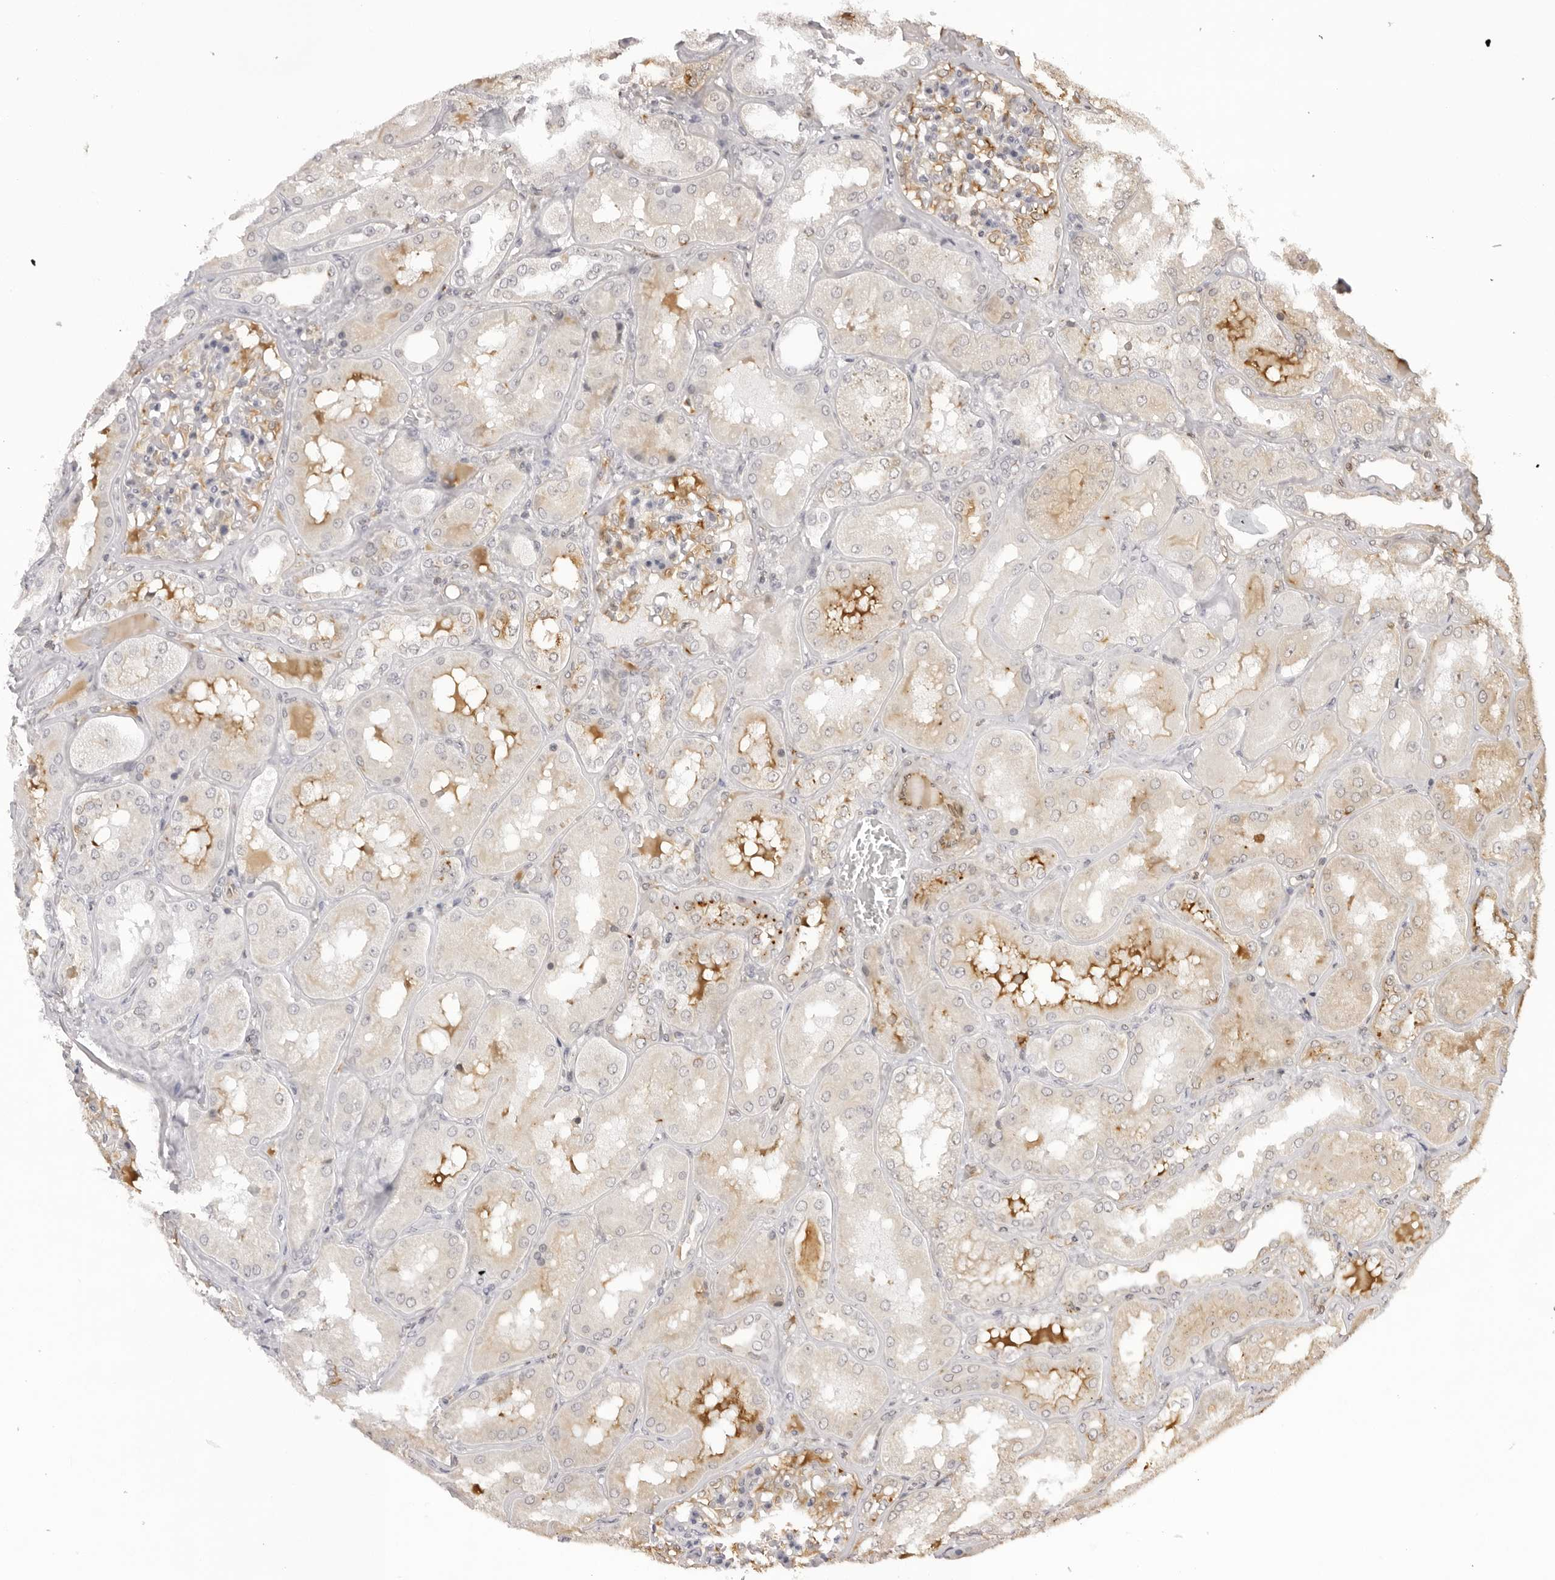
{"staining": {"intensity": "negative", "quantity": "none", "location": "none"}, "tissue": "kidney", "cell_type": "Cells in glomeruli", "image_type": "normal", "snomed": [{"axis": "morphology", "description": "Normal tissue, NOS"}, {"axis": "topography", "description": "Kidney"}], "caption": "A high-resolution micrograph shows immunohistochemistry staining of normal kidney, which demonstrates no significant staining in cells in glomeruli.", "gene": "DYNLT5", "patient": {"sex": "female", "age": 56}}